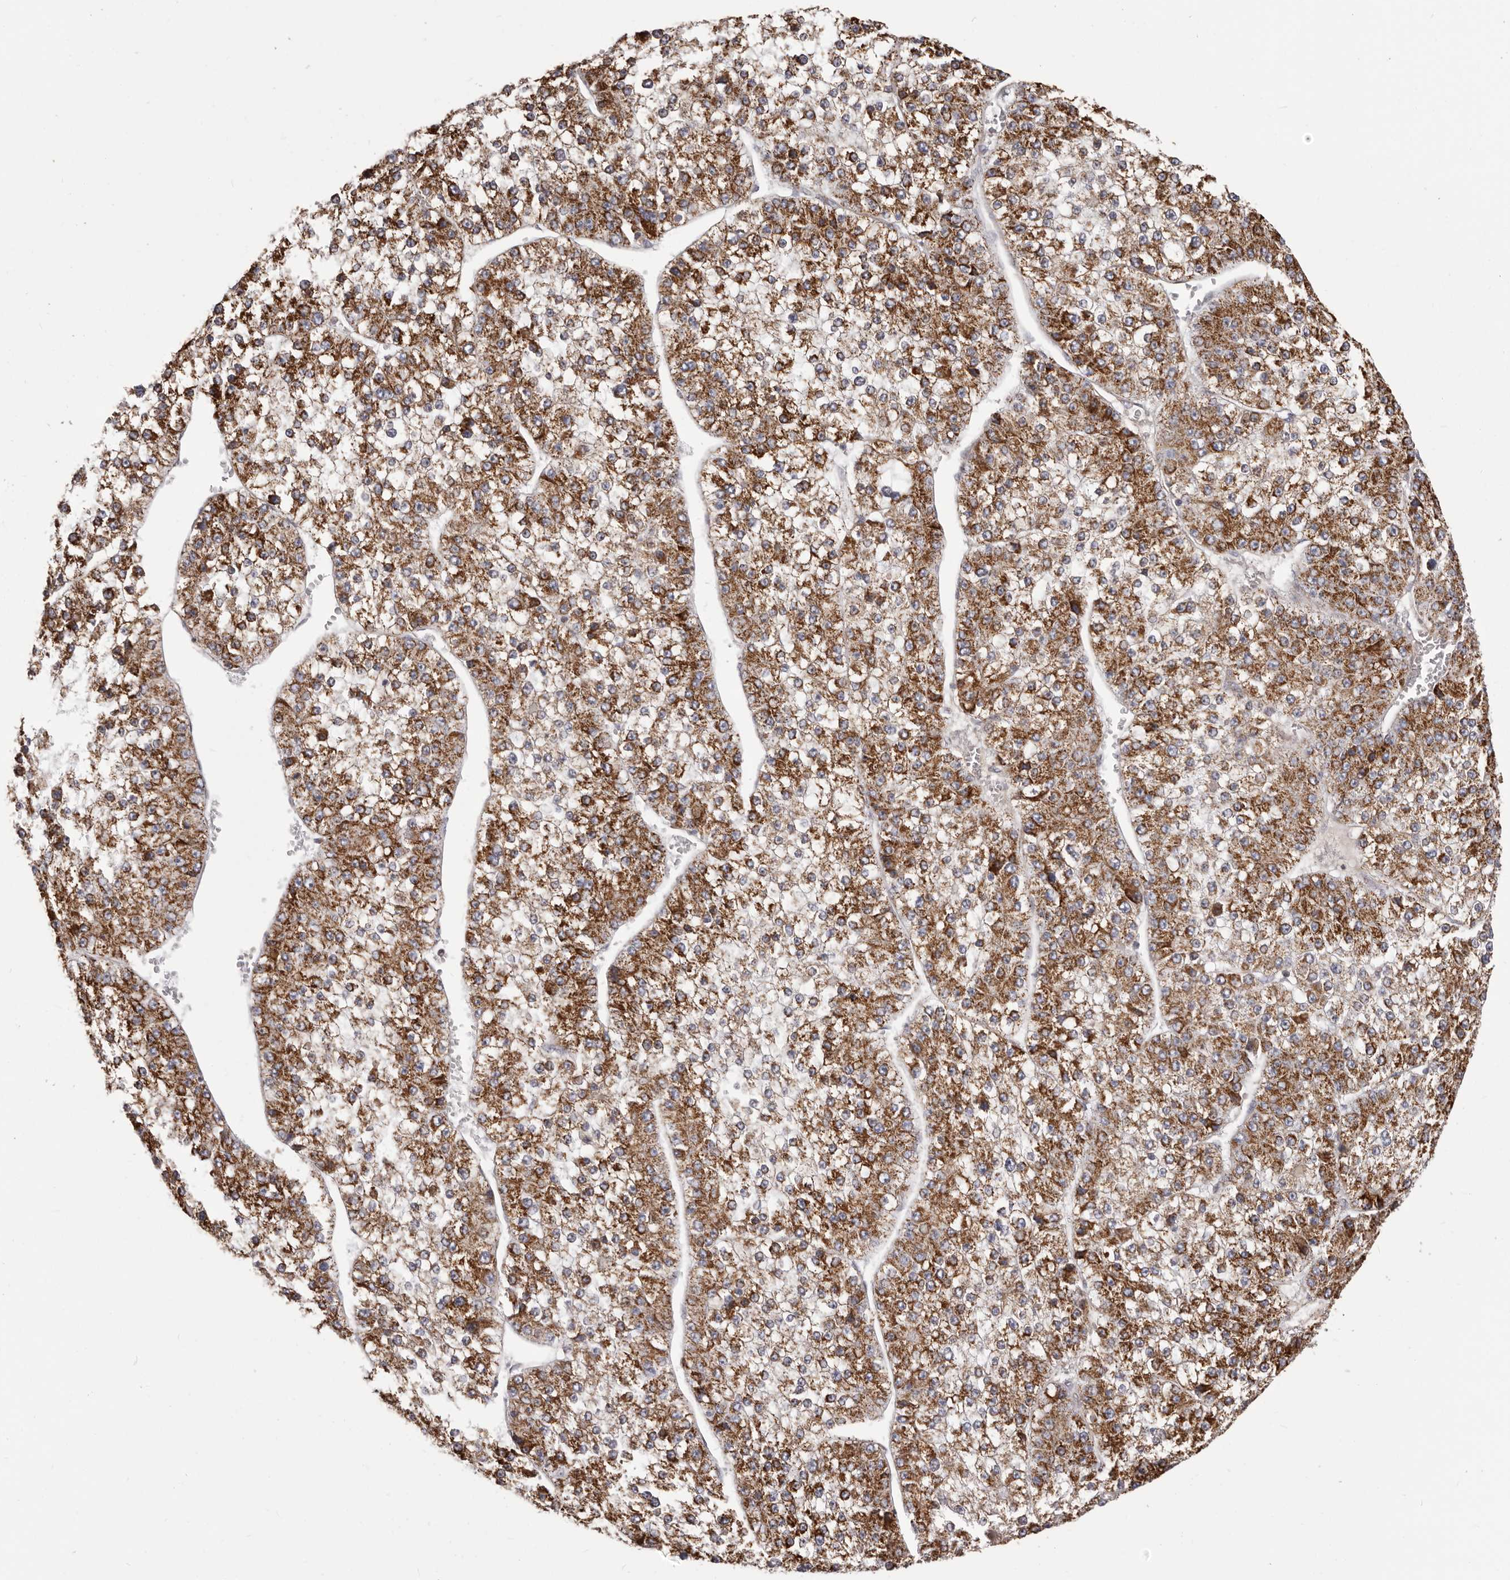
{"staining": {"intensity": "strong", "quantity": ">75%", "location": "cytoplasmic/membranous"}, "tissue": "liver cancer", "cell_type": "Tumor cells", "image_type": "cancer", "snomed": [{"axis": "morphology", "description": "Carcinoma, Hepatocellular, NOS"}, {"axis": "topography", "description": "Liver"}], "caption": "Hepatocellular carcinoma (liver) stained with DAB (3,3'-diaminobenzidine) IHC shows high levels of strong cytoplasmic/membranous expression in about >75% of tumor cells. (DAB IHC, brown staining for protein, blue staining for nuclei).", "gene": "CHRM2", "patient": {"sex": "female", "age": 73}}